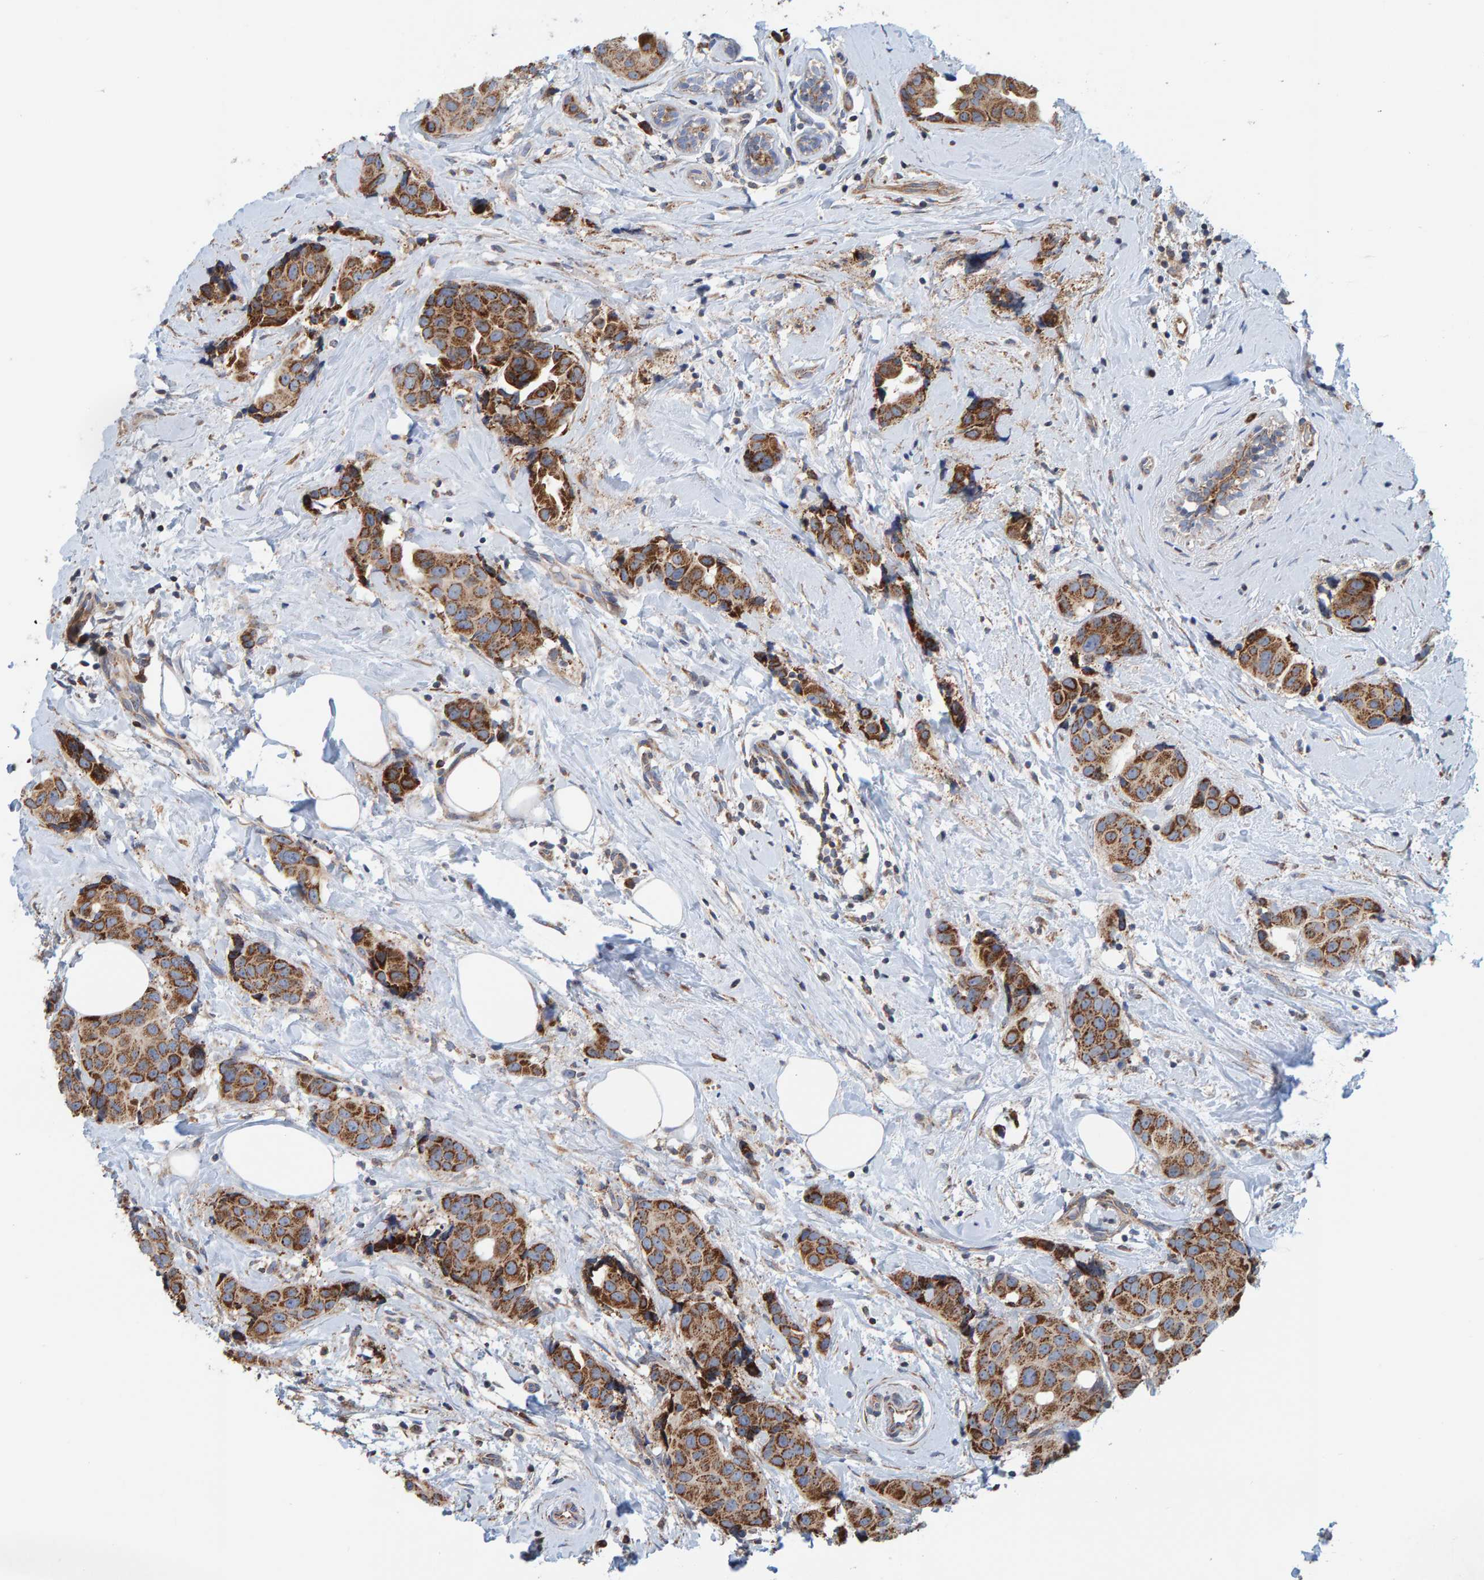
{"staining": {"intensity": "strong", "quantity": ">75%", "location": "cytoplasmic/membranous"}, "tissue": "breast cancer", "cell_type": "Tumor cells", "image_type": "cancer", "snomed": [{"axis": "morphology", "description": "Normal tissue, NOS"}, {"axis": "morphology", "description": "Duct carcinoma"}, {"axis": "topography", "description": "Breast"}], "caption": "This photomicrograph shows immunohistochemistry staining of human breast cancer, with high strong cytoplasmic/membranous positivity in approximately >75% of tumor cells.", "gene": "MRPL45", "patient": {"sex": "female", "age": 39}}